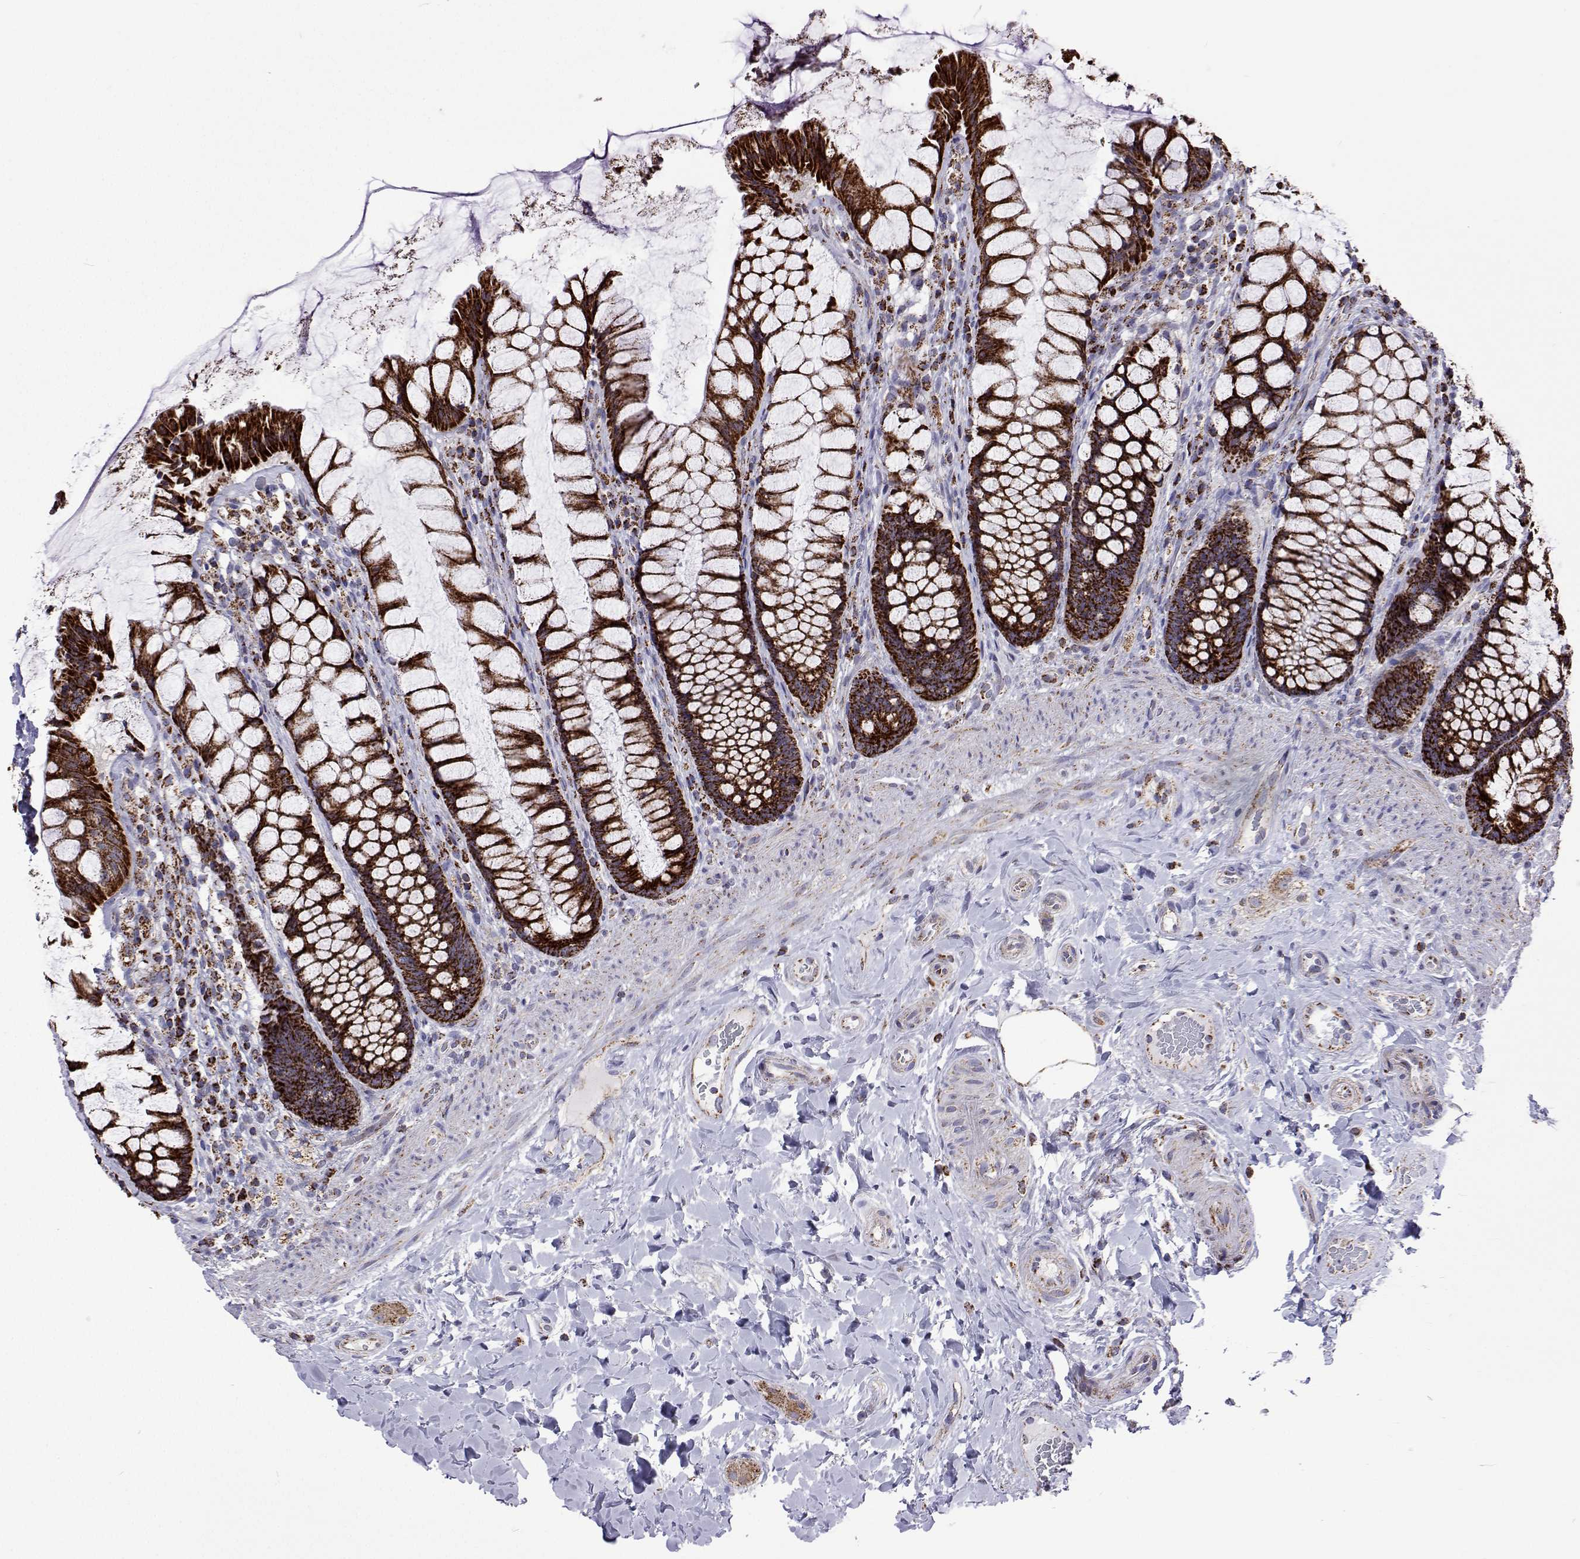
{"staining": {"intensity": "strong", "quantity": ">75%", "location": "cytoplasmic/membranous"}, "tissue": "rectum", "cell_type": "Glandular cells", "image_type": "normal", "snomed": [{"axis": "morphology", "description": "Normal tissue, NOS"}, {"axis": "topography", "description": "Rectum"}], "caption": "About >75% of glandular cells in normal rectum demonstrate strong cytoplasmic/membranous protein positivity as visualized by brown immunohistochemical staining.", "gene": "MCCC2", "patient": {"sex": "female", "age": 58}}